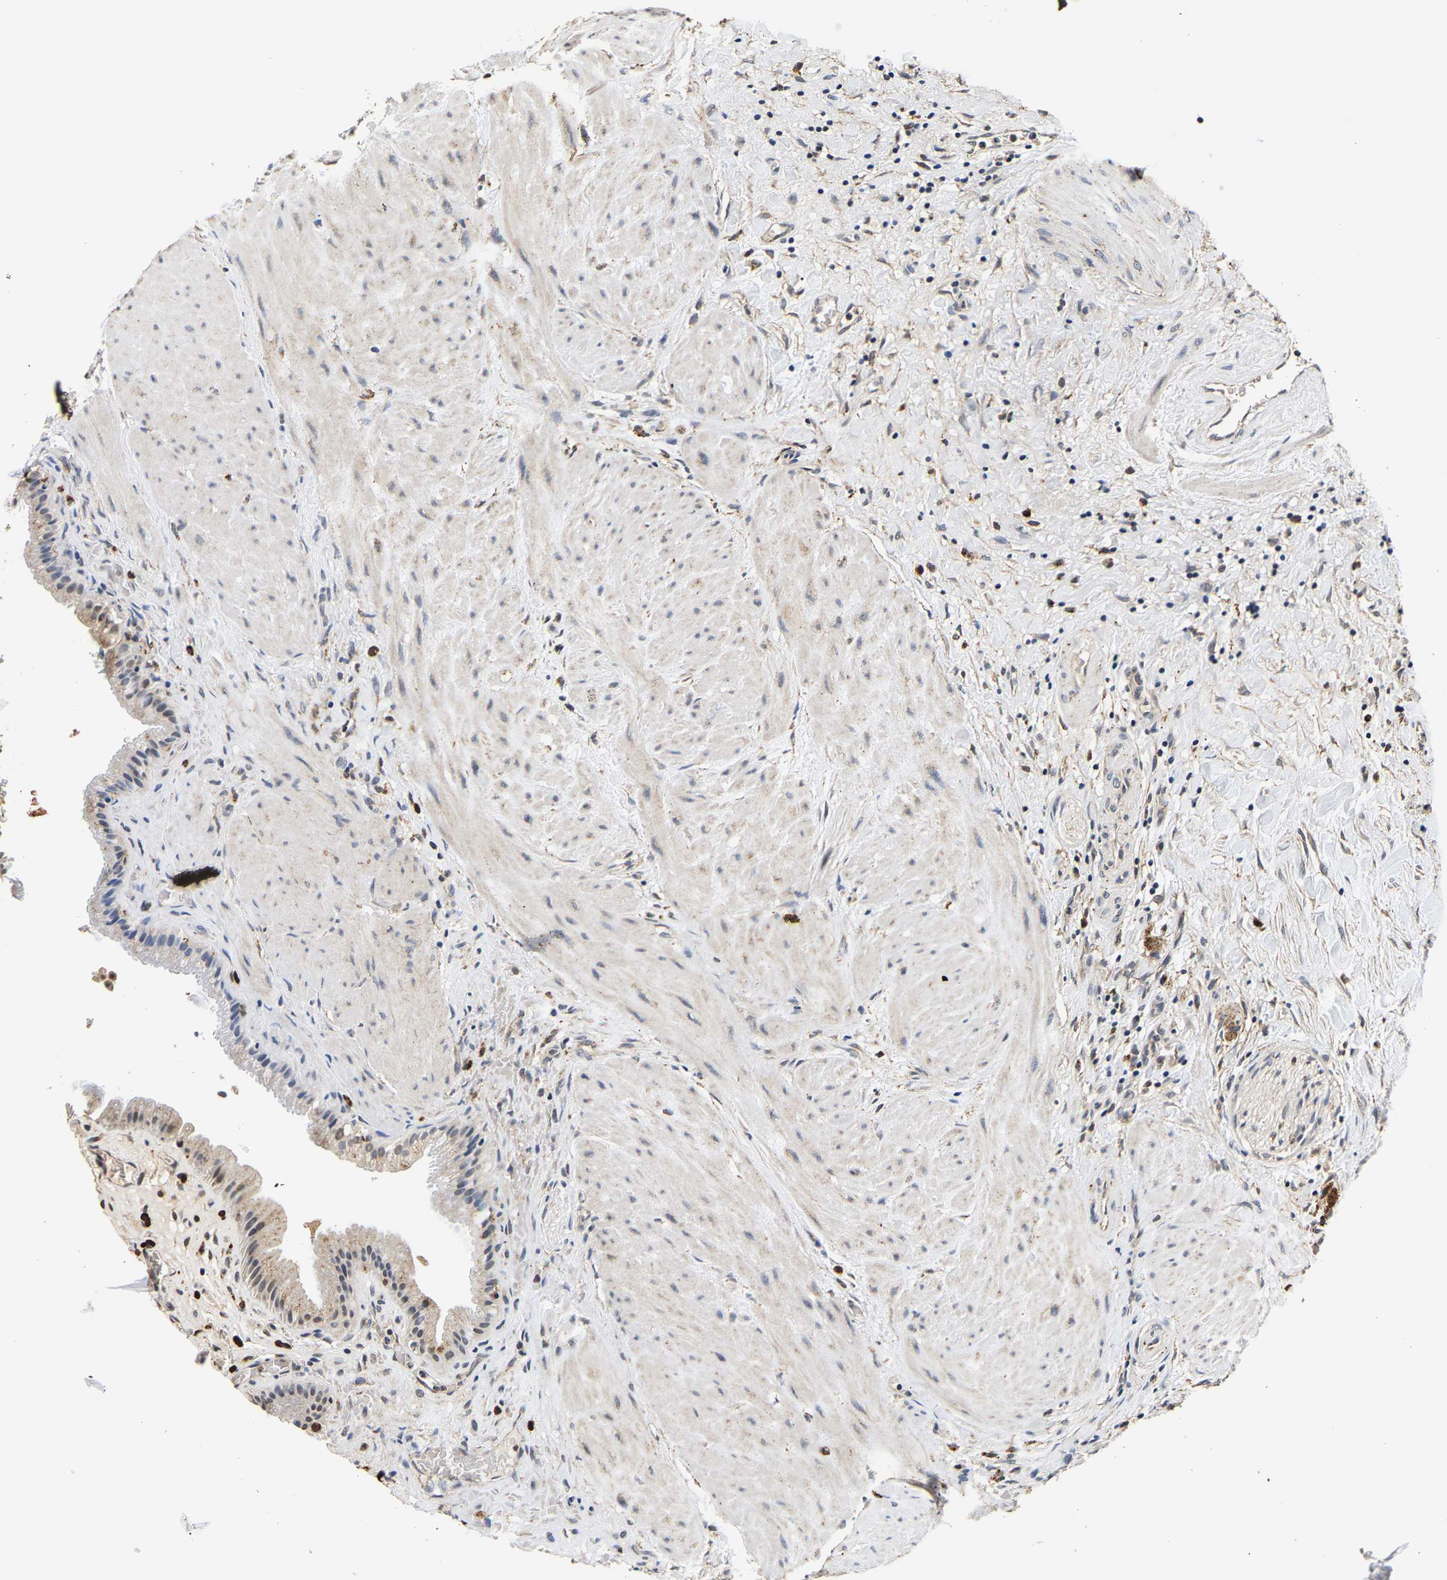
{"staining": {"intensity": "moderate", "quantity": "25%-75%", "location": "nuclear"}, "tissue": "gallbladder", "cell_type": "Glandular cells", "image_type": "normal", "snomed": [{"axis": "morphology", "description": "Normal tissue, NOS"}, {"axis": "topography", "description": "Gallbladder"}], "caption": "Approximately 25%-75% of glandular cells in benign human gallbladder demonstrate moderate nuclear protein expression as visualized by brown immunohistochemical staining.", "gene": "SMU1", "patient": {"sex": "male", "age": 49}}